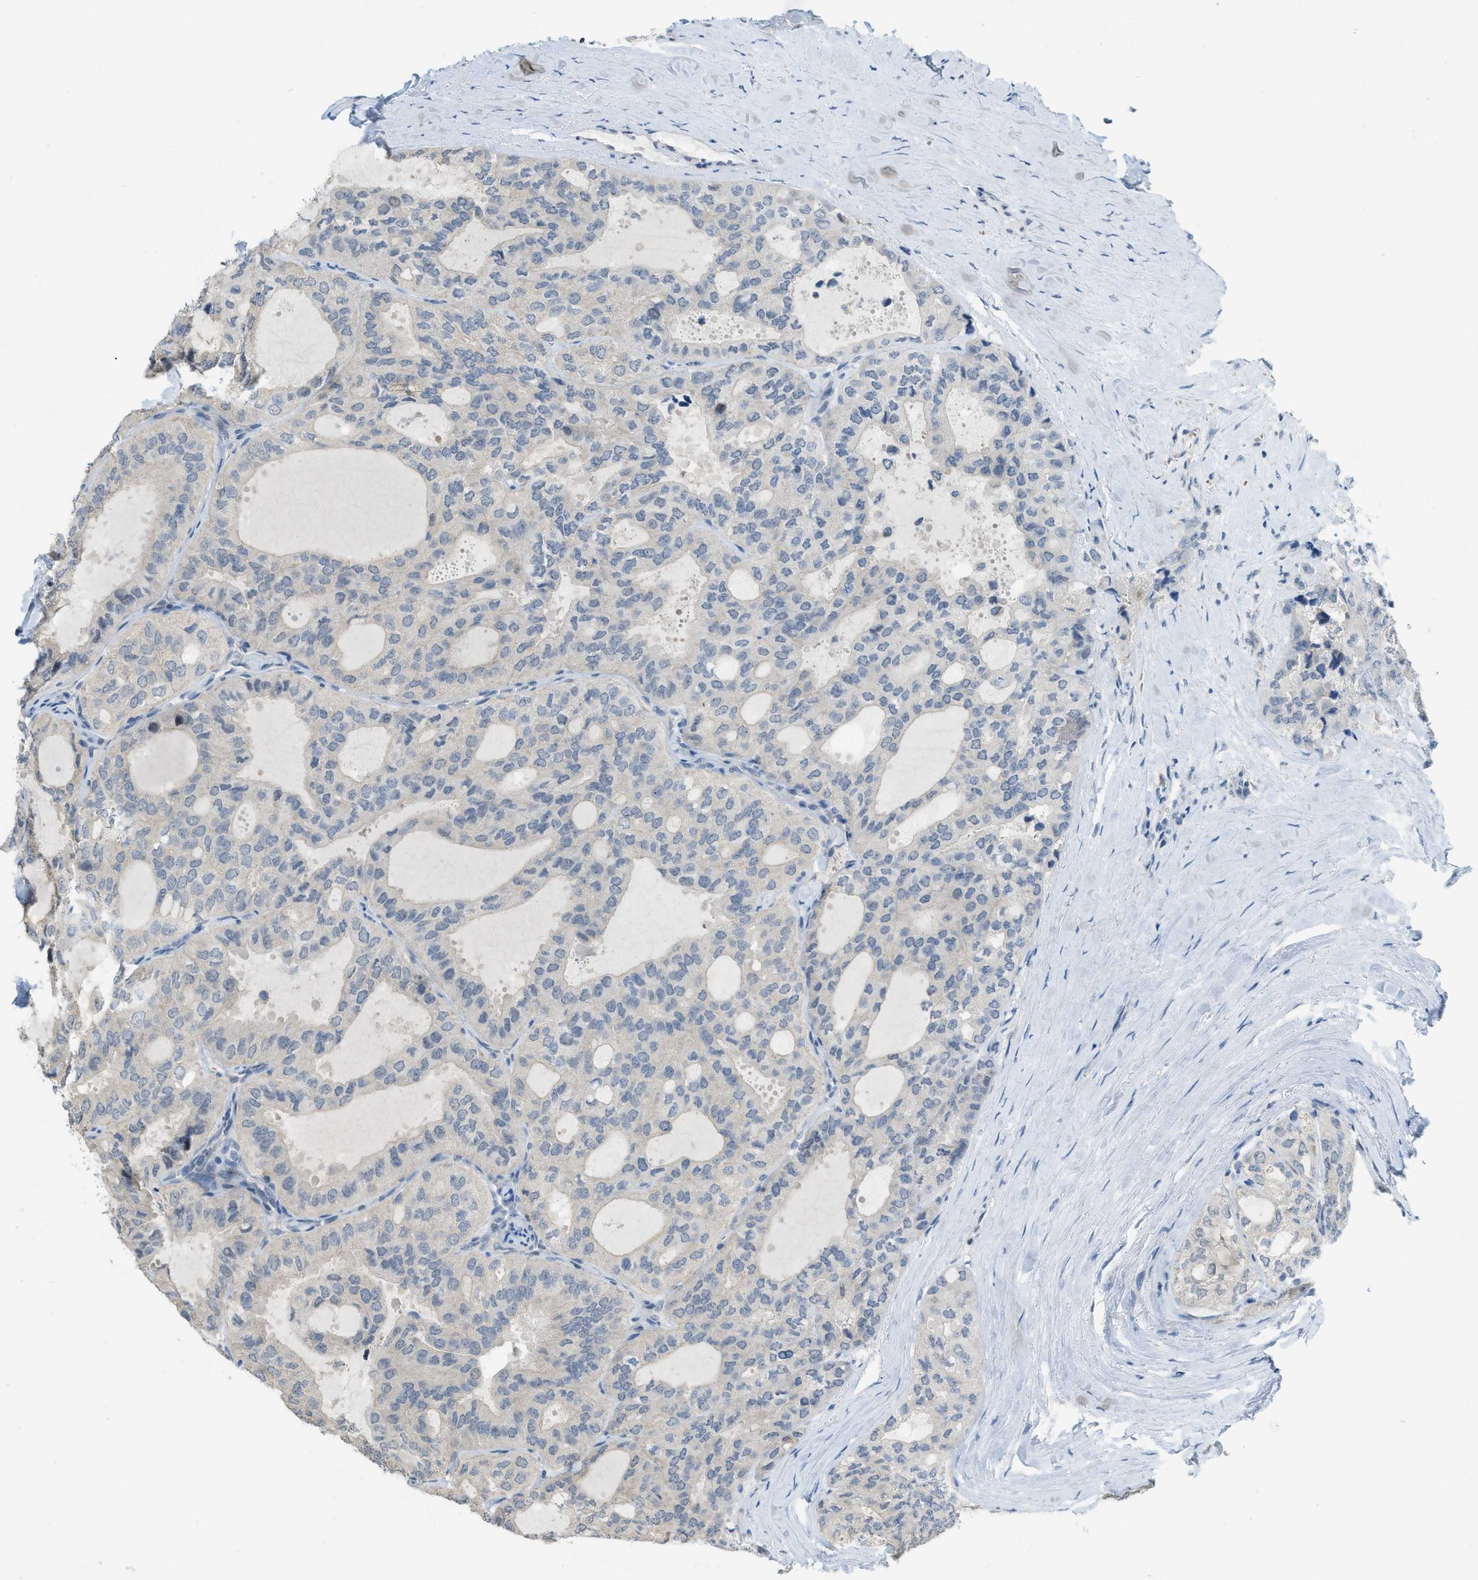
{"staining": {"intensity": "weak", "quantity": "<25%", "location": "cytoplasmic/membranous"}, "tissue": "thyroid cancer", "cell_type": "Tumor cells", "image_type": "cancer", "snomed": [{"axis": "morphology", "description": "Follicular adenoma carcinoma, NOS"}, {"axis": "topography", "description": "Thyroid gland"}], "caption": "The image demonstrates no staining of tumor cells in thyroid follicular adenoma carcinoma.", "gene": "TXNDC2", "patient": {"sex": "male", "age": 75}}